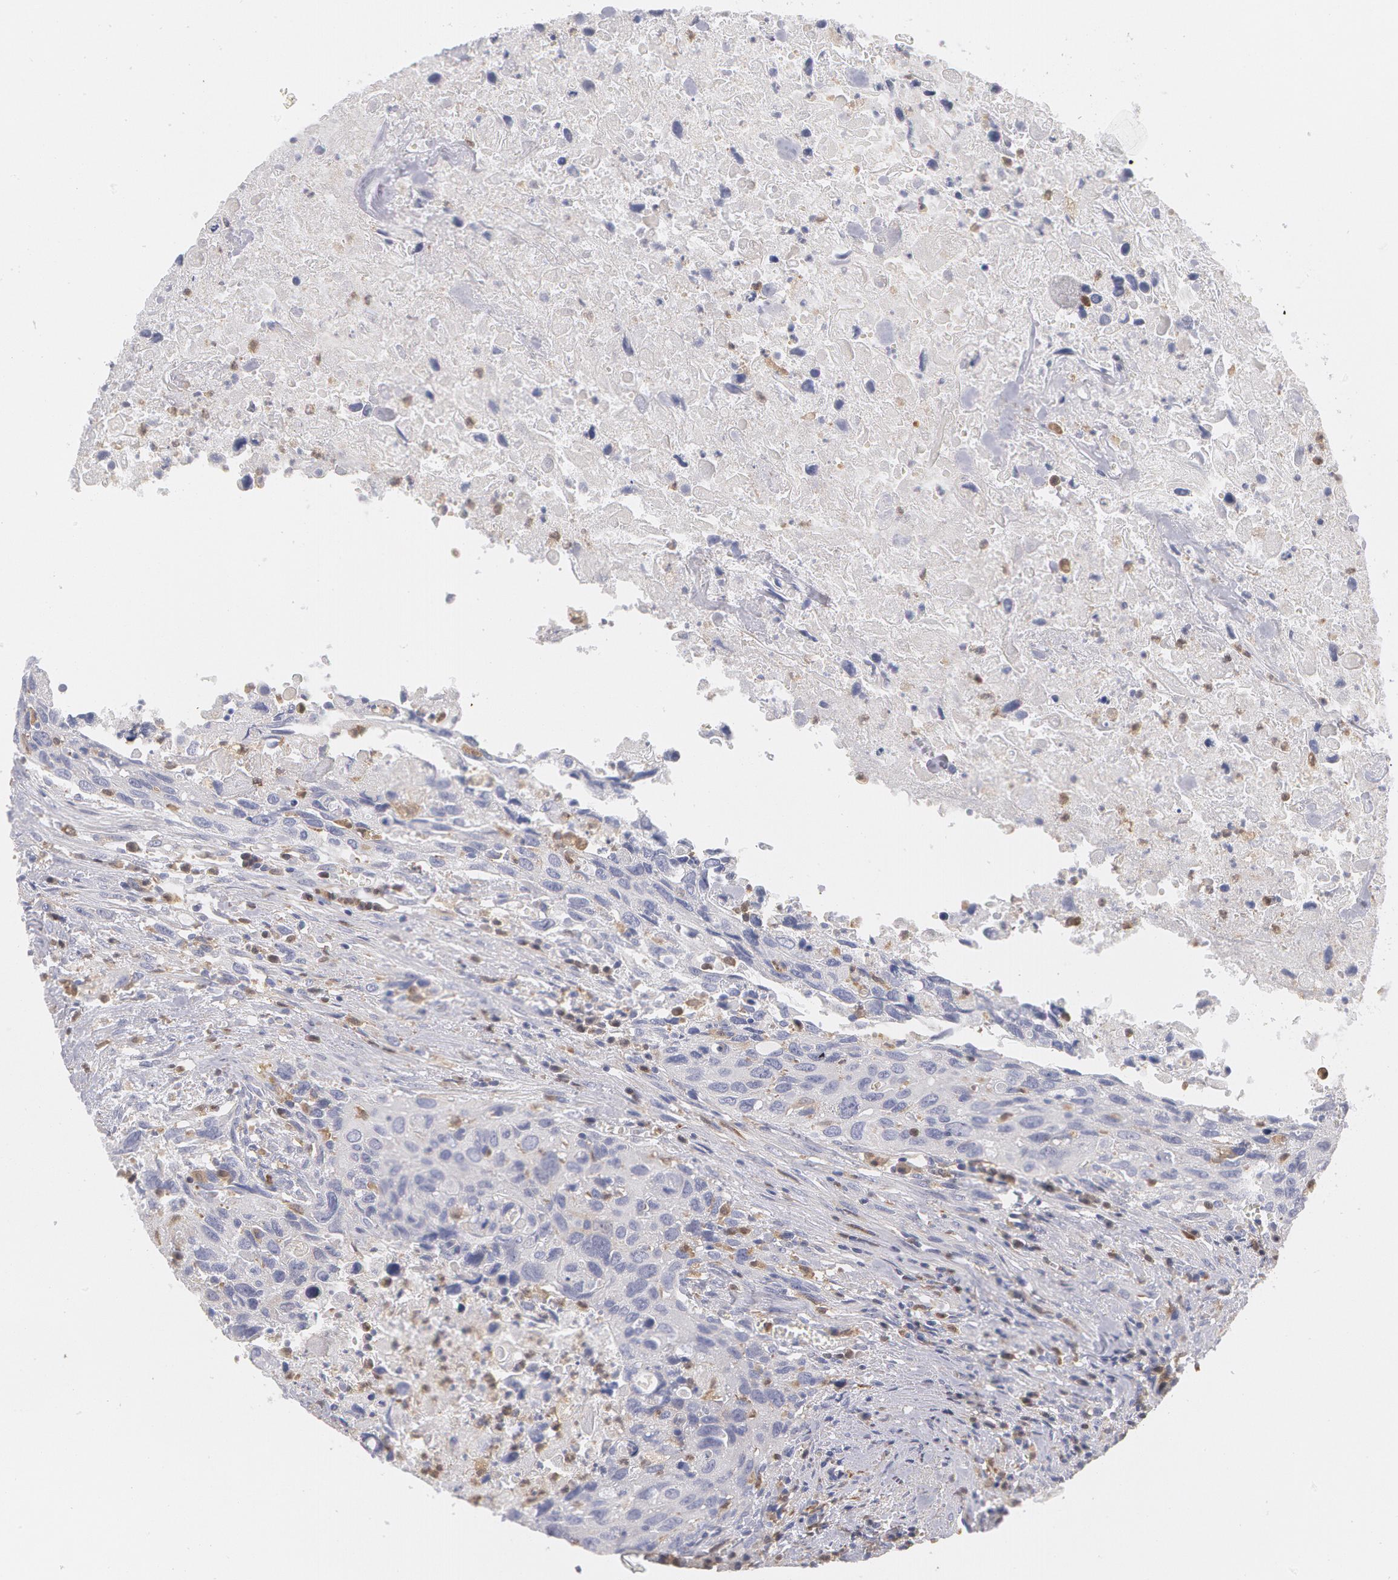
{"staining": {"intensity": "weak", "quantity": "<25%", "location": "cytoplasmic/membranous"}, "tissue": "urothelial cancer", "cell_type": "Tumor cells", "image_type": "cancer", "snomed": [{"axis": "morphology", "description": "Urothelial carcinoma, High grade"}, {"axis": "topography", "description": "Urinary bladder"}], "caption": "High-grade urothelial carcinoma stained for a protein using immunohistochemistry reveals no staining tumor cells.", "gene": "SYK", "patient": {"sex": "male", "age": 71}}